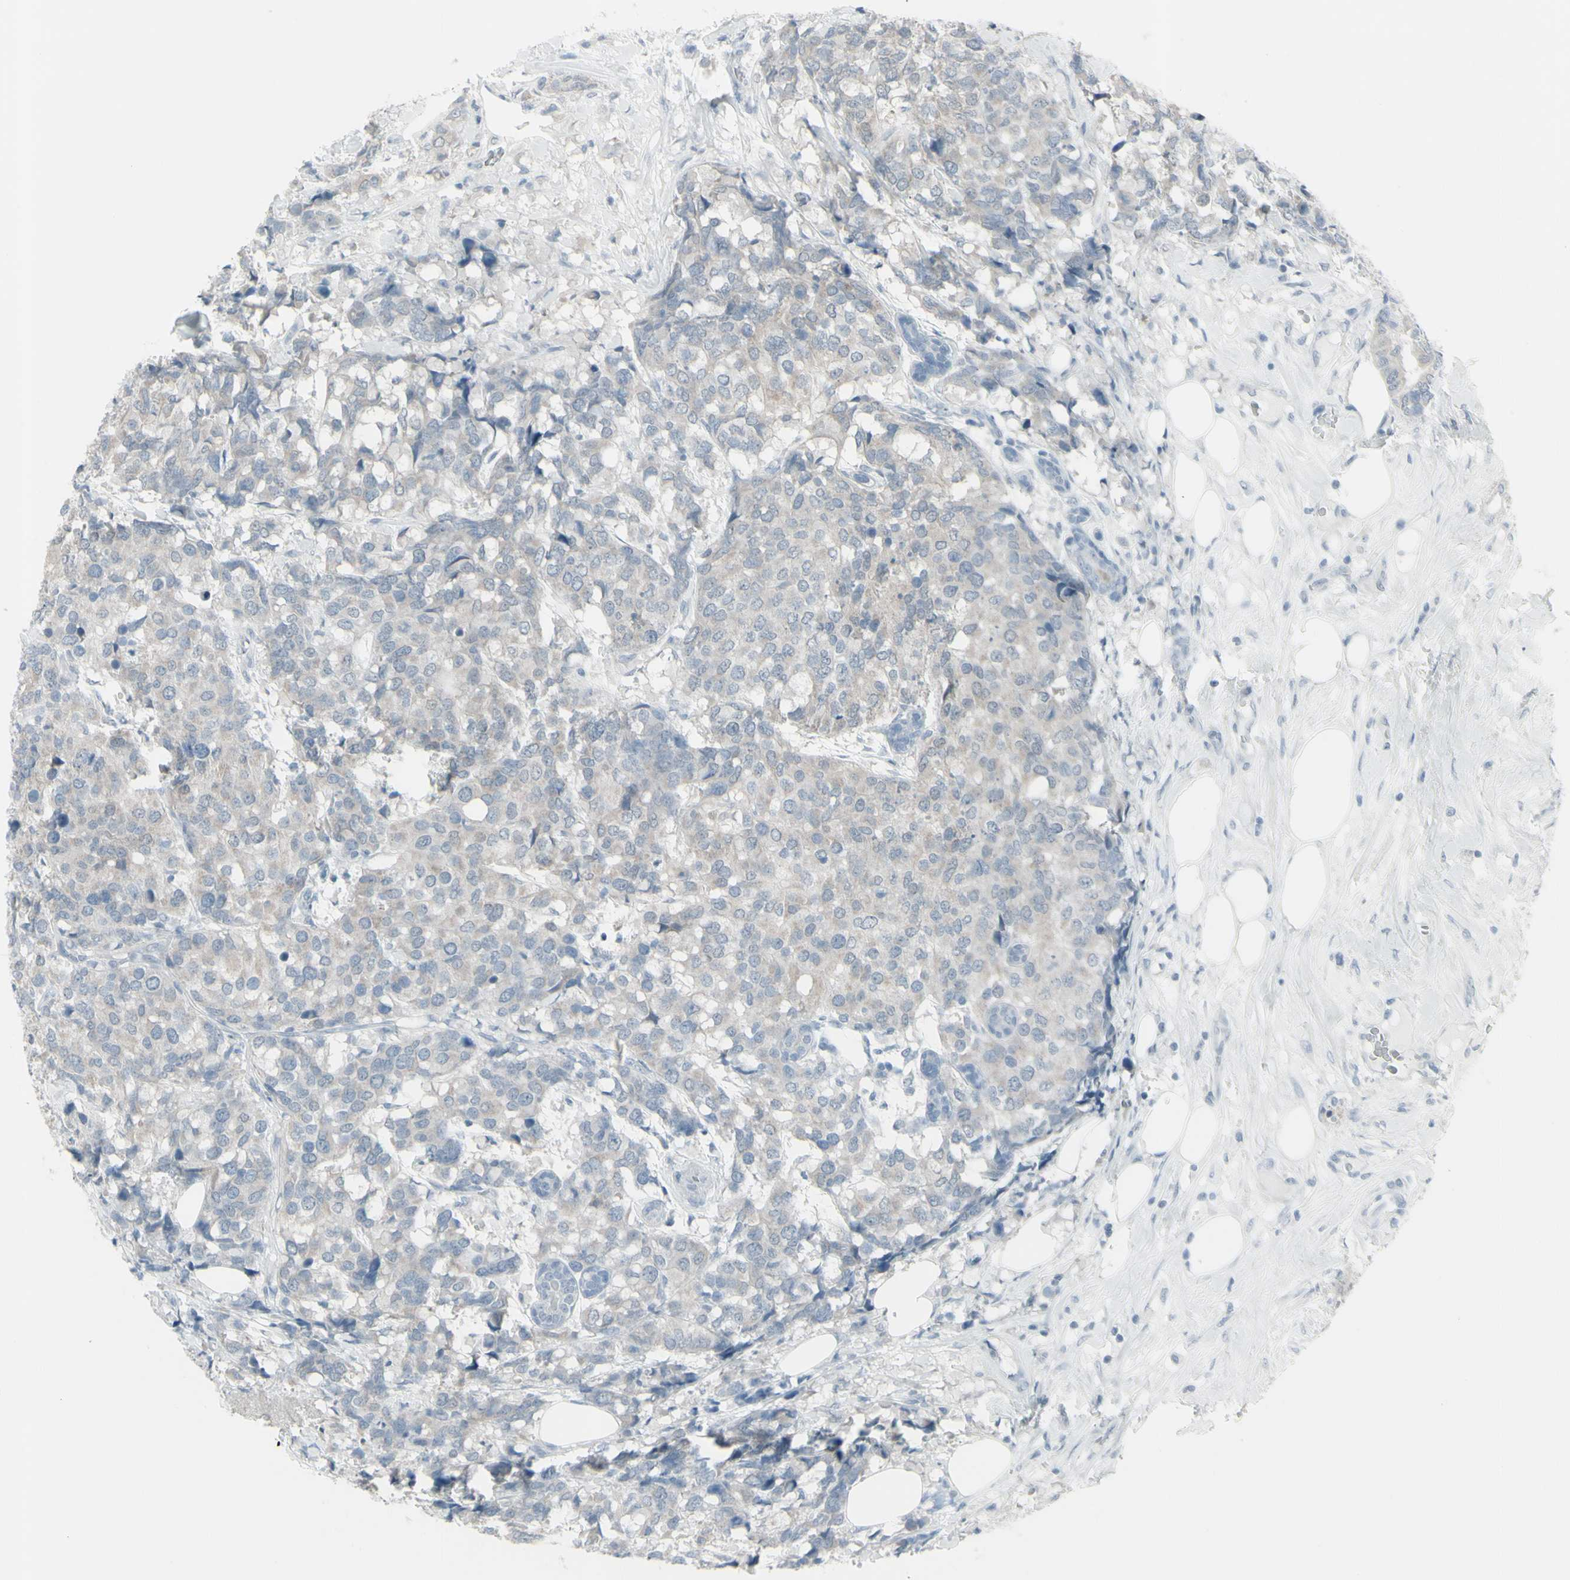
{"staining": {"intensity": "weak", "quantity": "<25%", "location": "cytoplasmic/membranous"}, "tissue": "breast cancer", "cell_type": "Tumor cells", "image_type": "cancer", "snomed": [{"axis": "morphology", "description": "Lobular carcinoma"}, {"axis": "topography", "description": "Breast"}], "caption": "An immunohistochemistry (IHC) histopathology image of lobular carcinoma (breast) is shown. There is no staining in tumor cells of lobular carcinoma (breast). (Immunohistochemistry, brightfield microscopy, high magnification).", "gene": "RAB3A", "patient": {"sex": "female", "age": 59}}